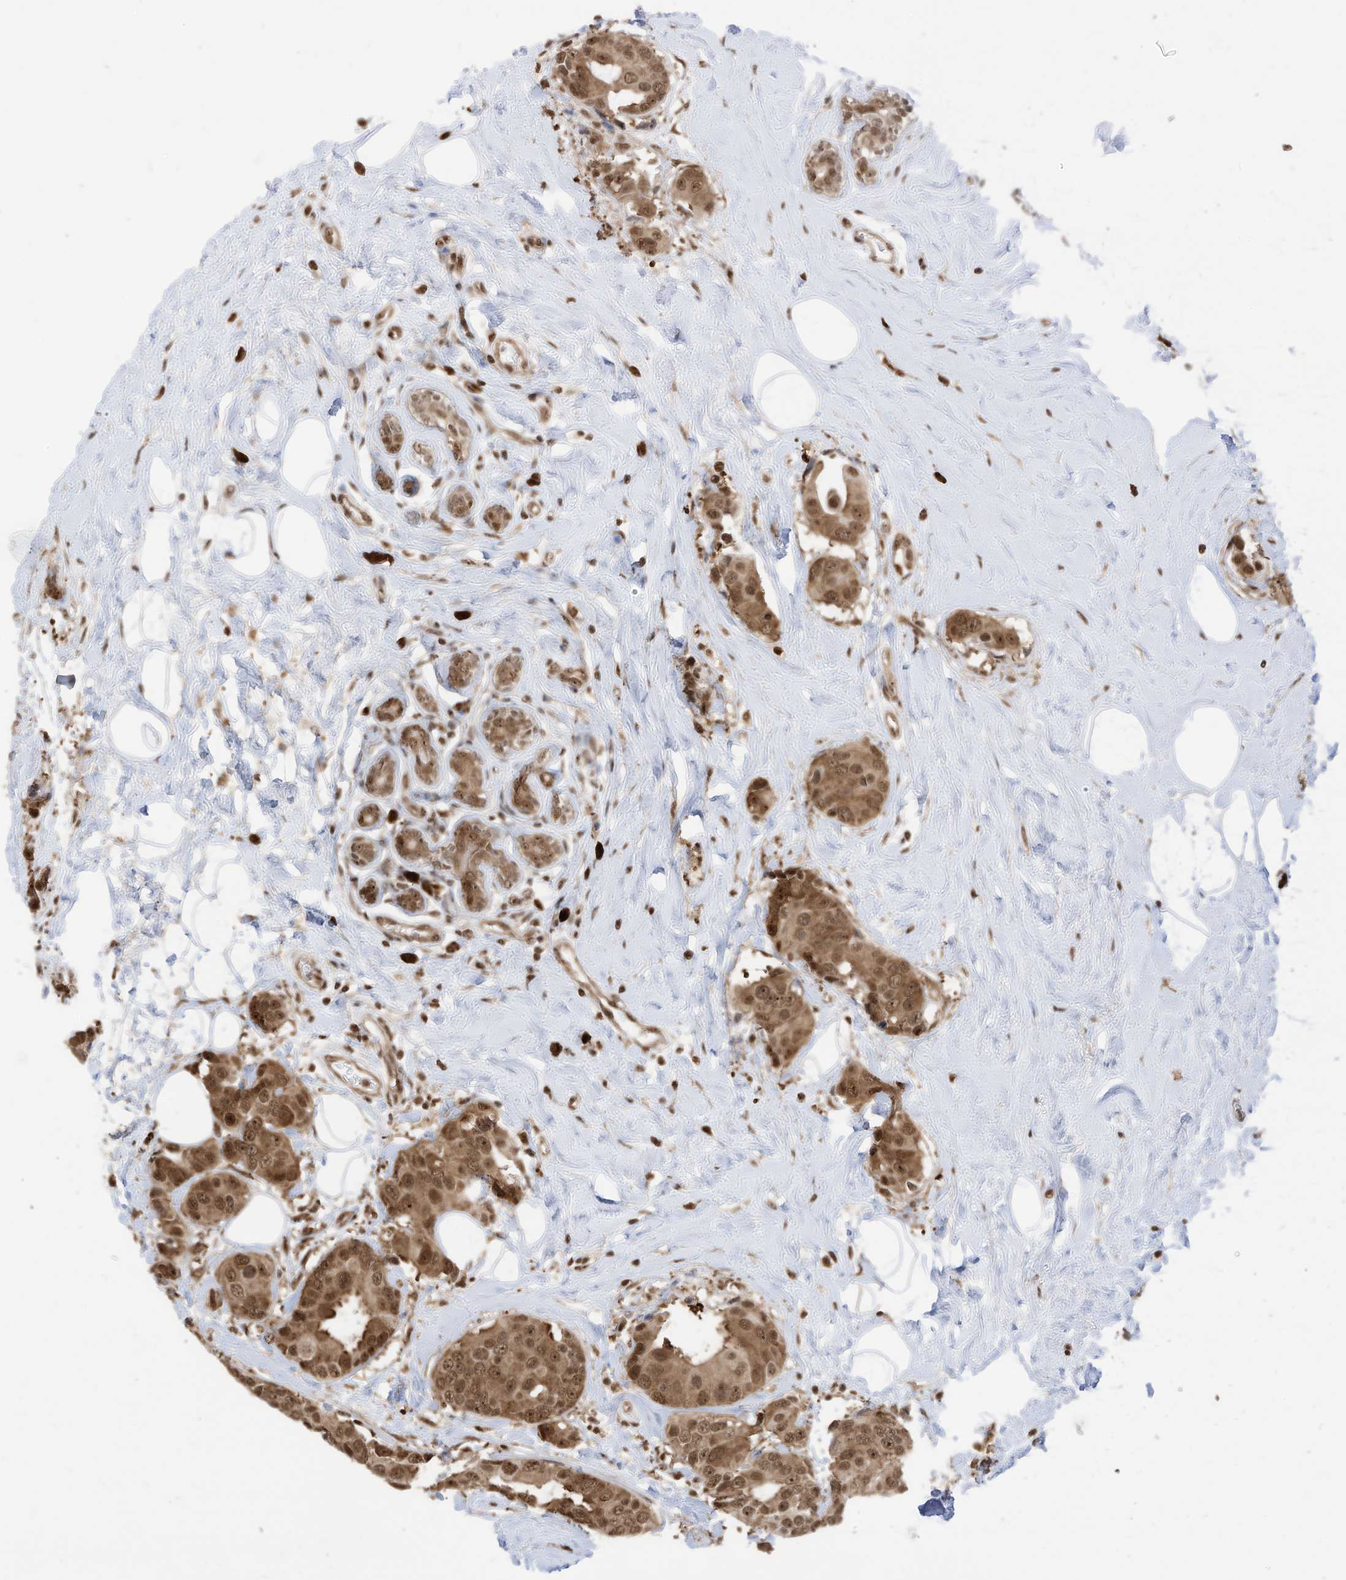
{"staining": {"intensity": "moderate", "quantity": ">75%", "location": "cytoplasmic/membranous,nuclear"}, "tissue": "breast cancer", "cell_type": "Tumor cells", "image_type": "cancer", "snomed": [{"axis": "morphology", "description": "Normal tissue, NOS"}, {"axis": "morphology", "description": "Duct carcinoma"}, {"axis": "topography", "description": "Breast"}], "caption": "Tumor cells display medium levels of moderate cytoplasmic/membranous and nuclear positivity in about >75% of cells in human breast intraductal carcinoma.", "gene": "ZNF195", "patient": {"sex": "female", "age": 39}}